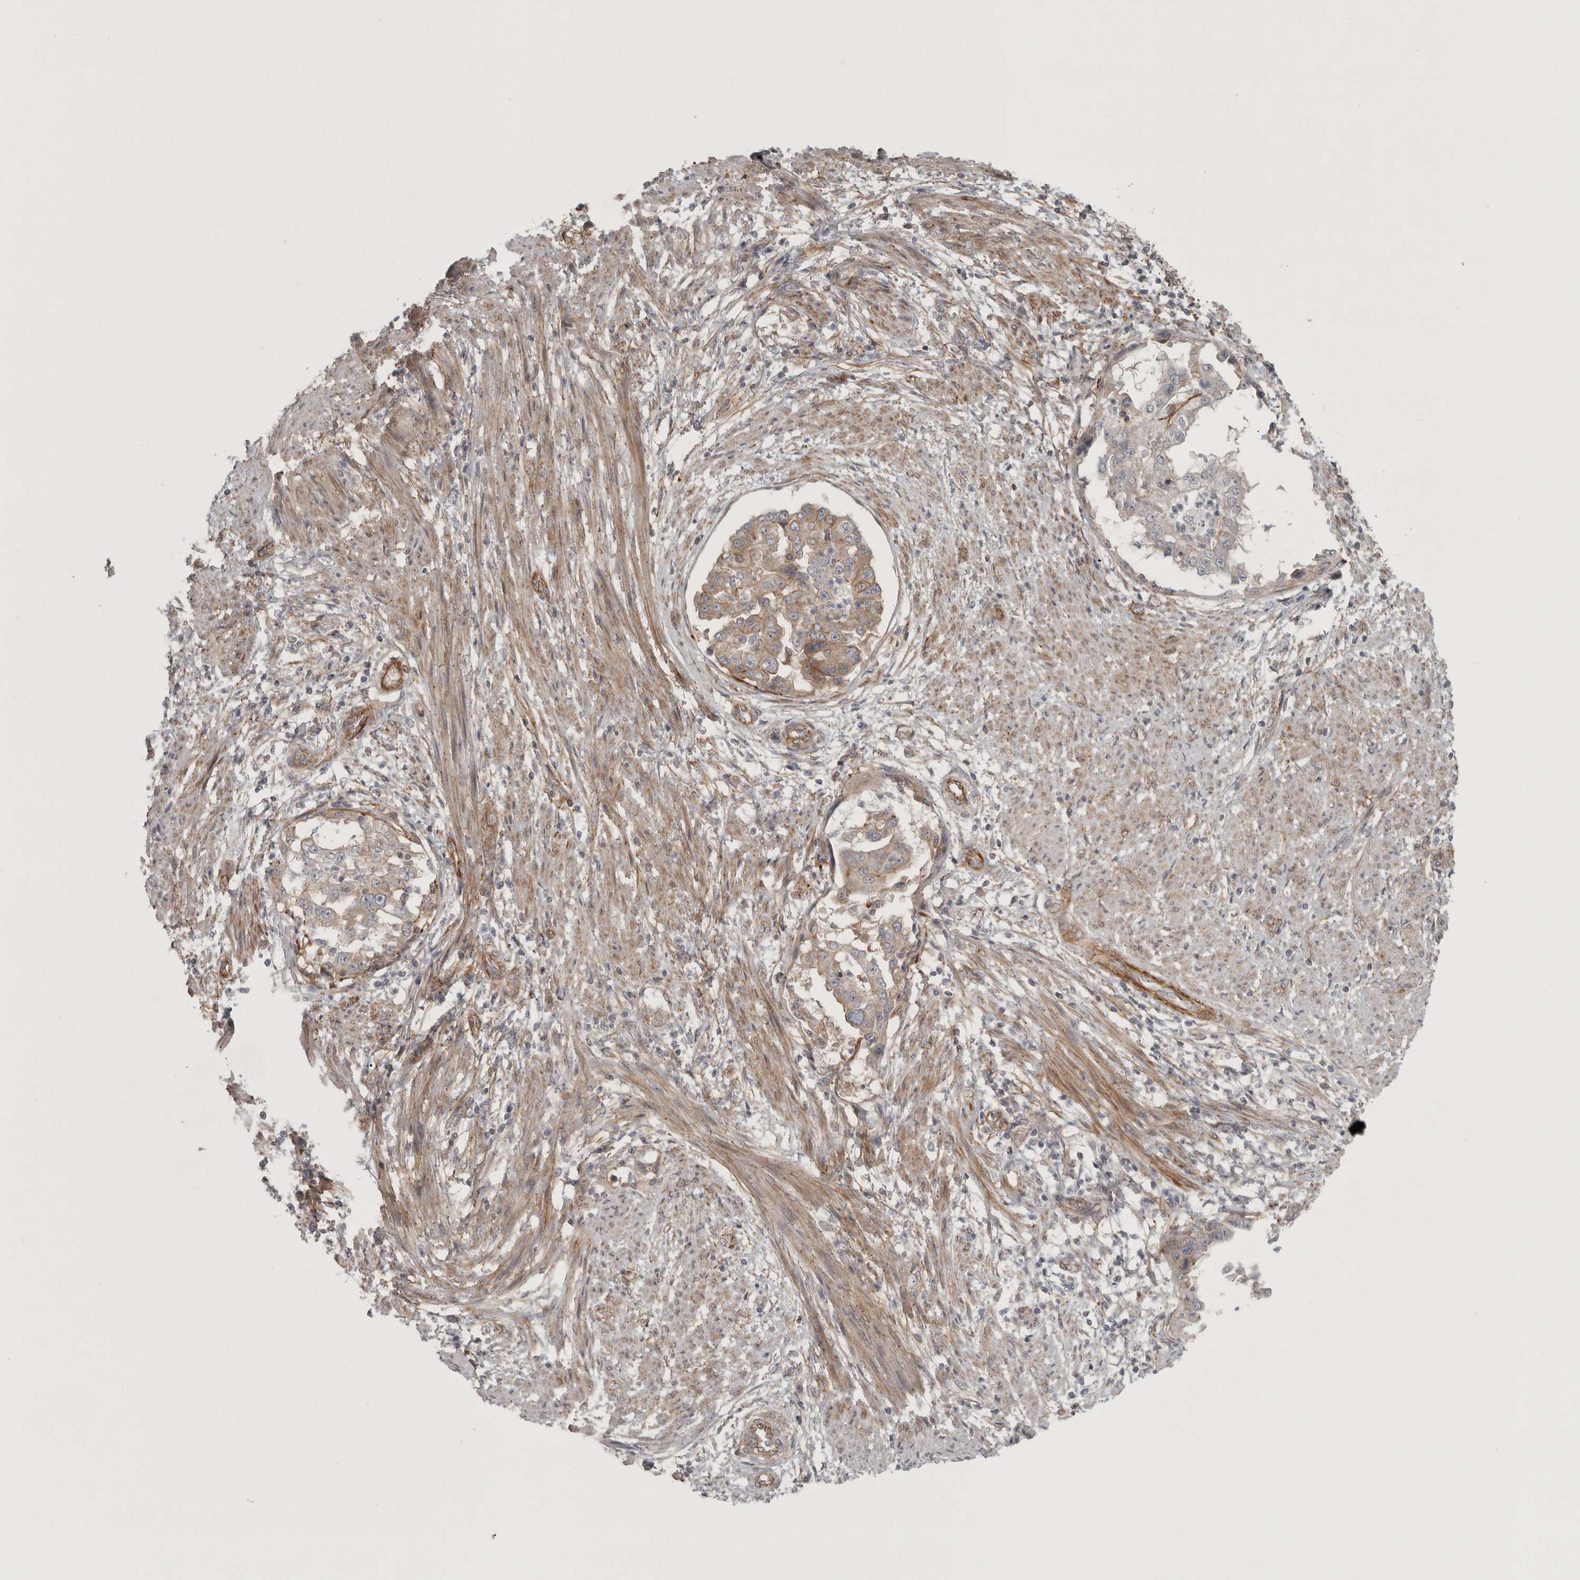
{"staining": {"intensity": "weak", "quantity": ">75%", "location": "cytoplasmic/membranous"}, "tissue": "endometrial cancer", "cell_type": "Tumor cells", "image_type": "cancer", "snomed": [{"axis": "morphology", "description": "Adenocarcinoma, NOS"}, {"axis": "topography", "description": "Endometrium"}], "caption": "Endometrial cancer (adenocarcinoma) stained for a protein (brown) demonstrates weak cytoplasmic/membranous positive staining in approximately >75% of tumor cells.", "gene": "LONRF1", "patient": {"sex": "female", "age": 85}}